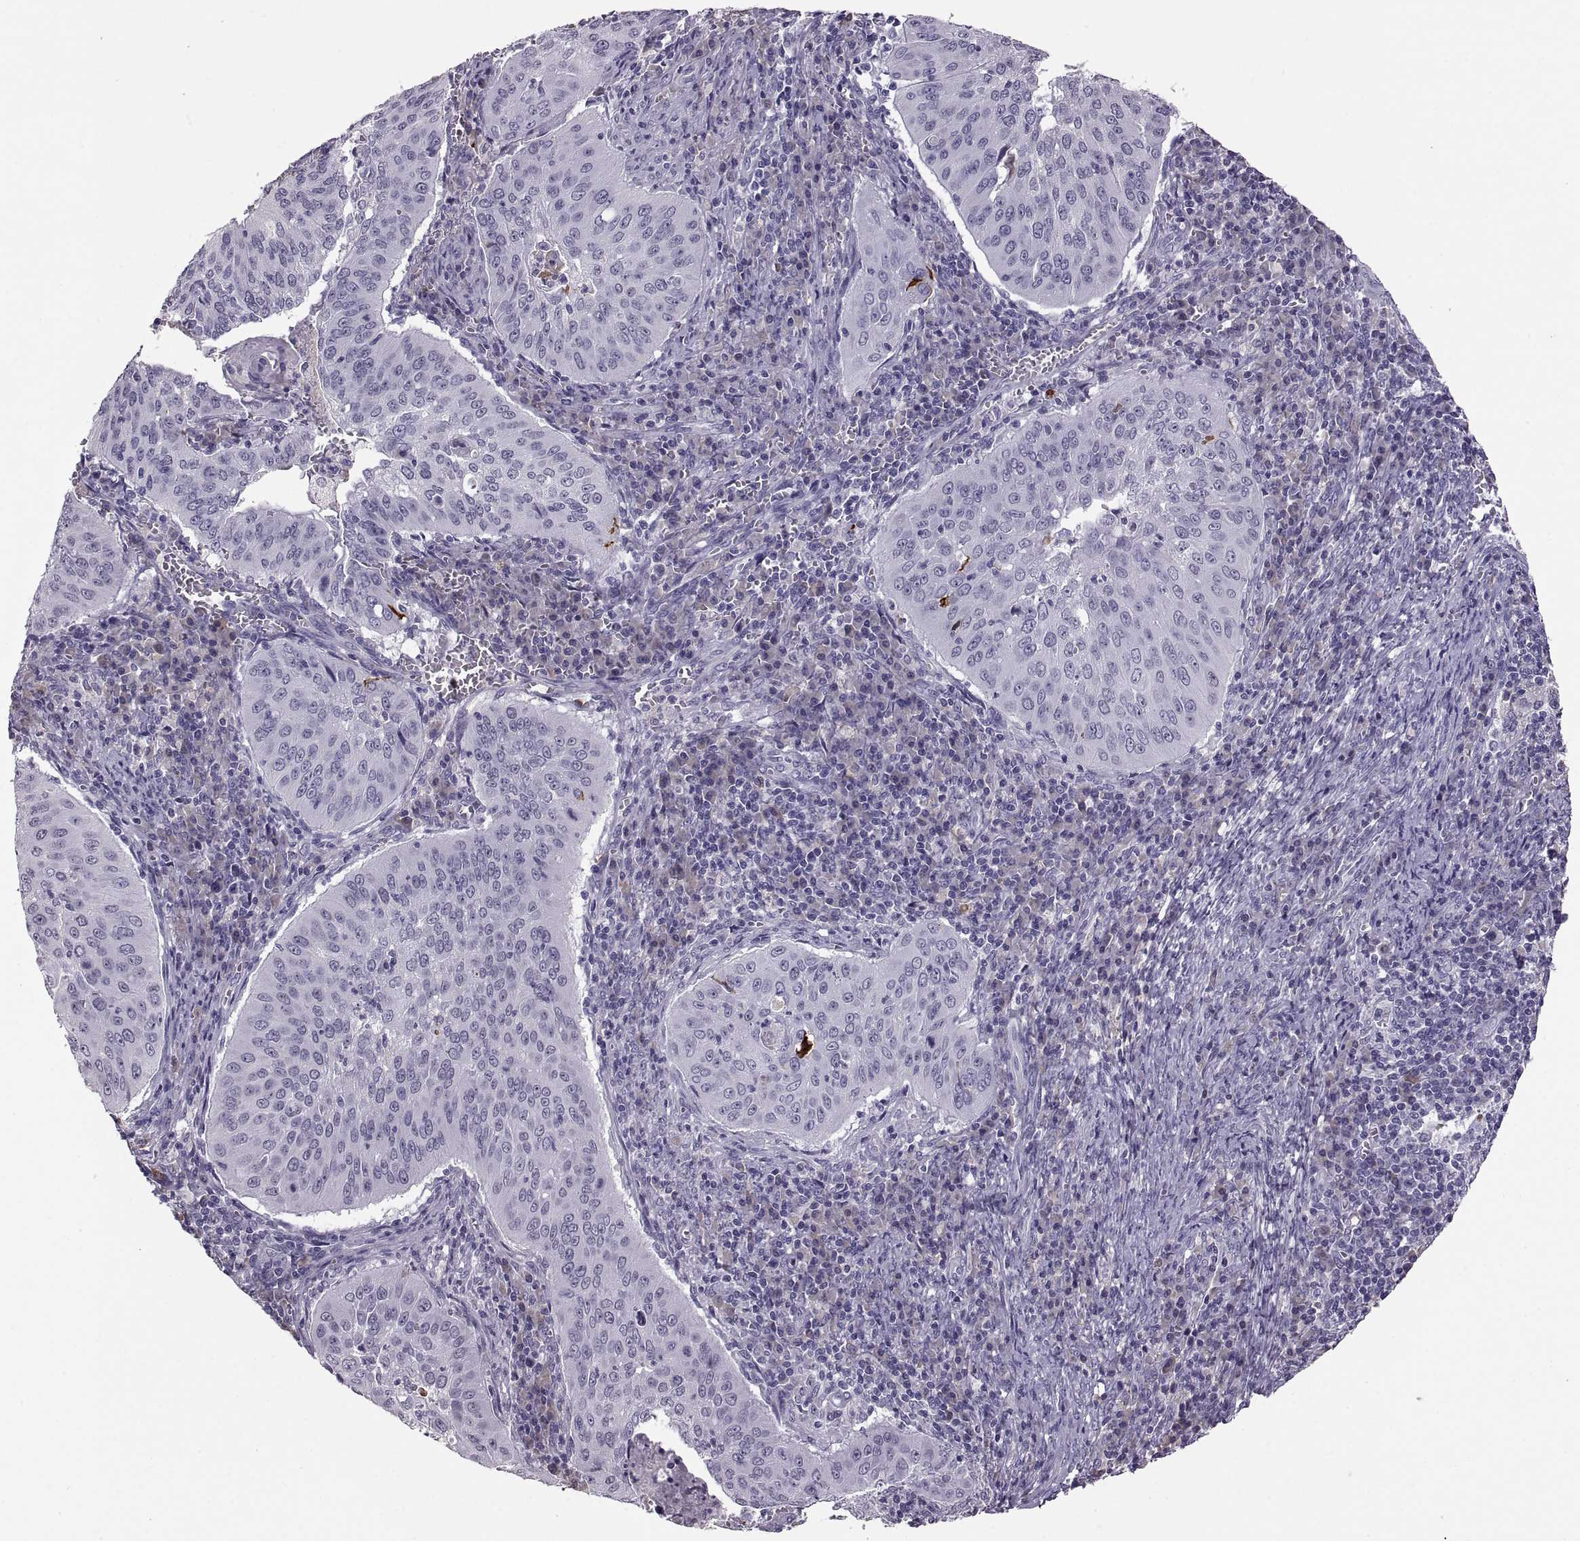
{"staining": {"intensity": "negative", "quantity": "none", "location": "none"}, "tissue": "cervical cancer", "cell_type": "Tumor cells", "image_type": "cancer", "snomed": [{"axis": "morphology", "description": "Squamous cell carcinoma, NOS"}, {"axis": "topography", "description": "Cervix"}], "caption": "There is no significant positivity in tumor cells of cervical squamous cell carcinoma.", "gene": "MAGEB18", "patient": {"sex": "female", "age": 39}}